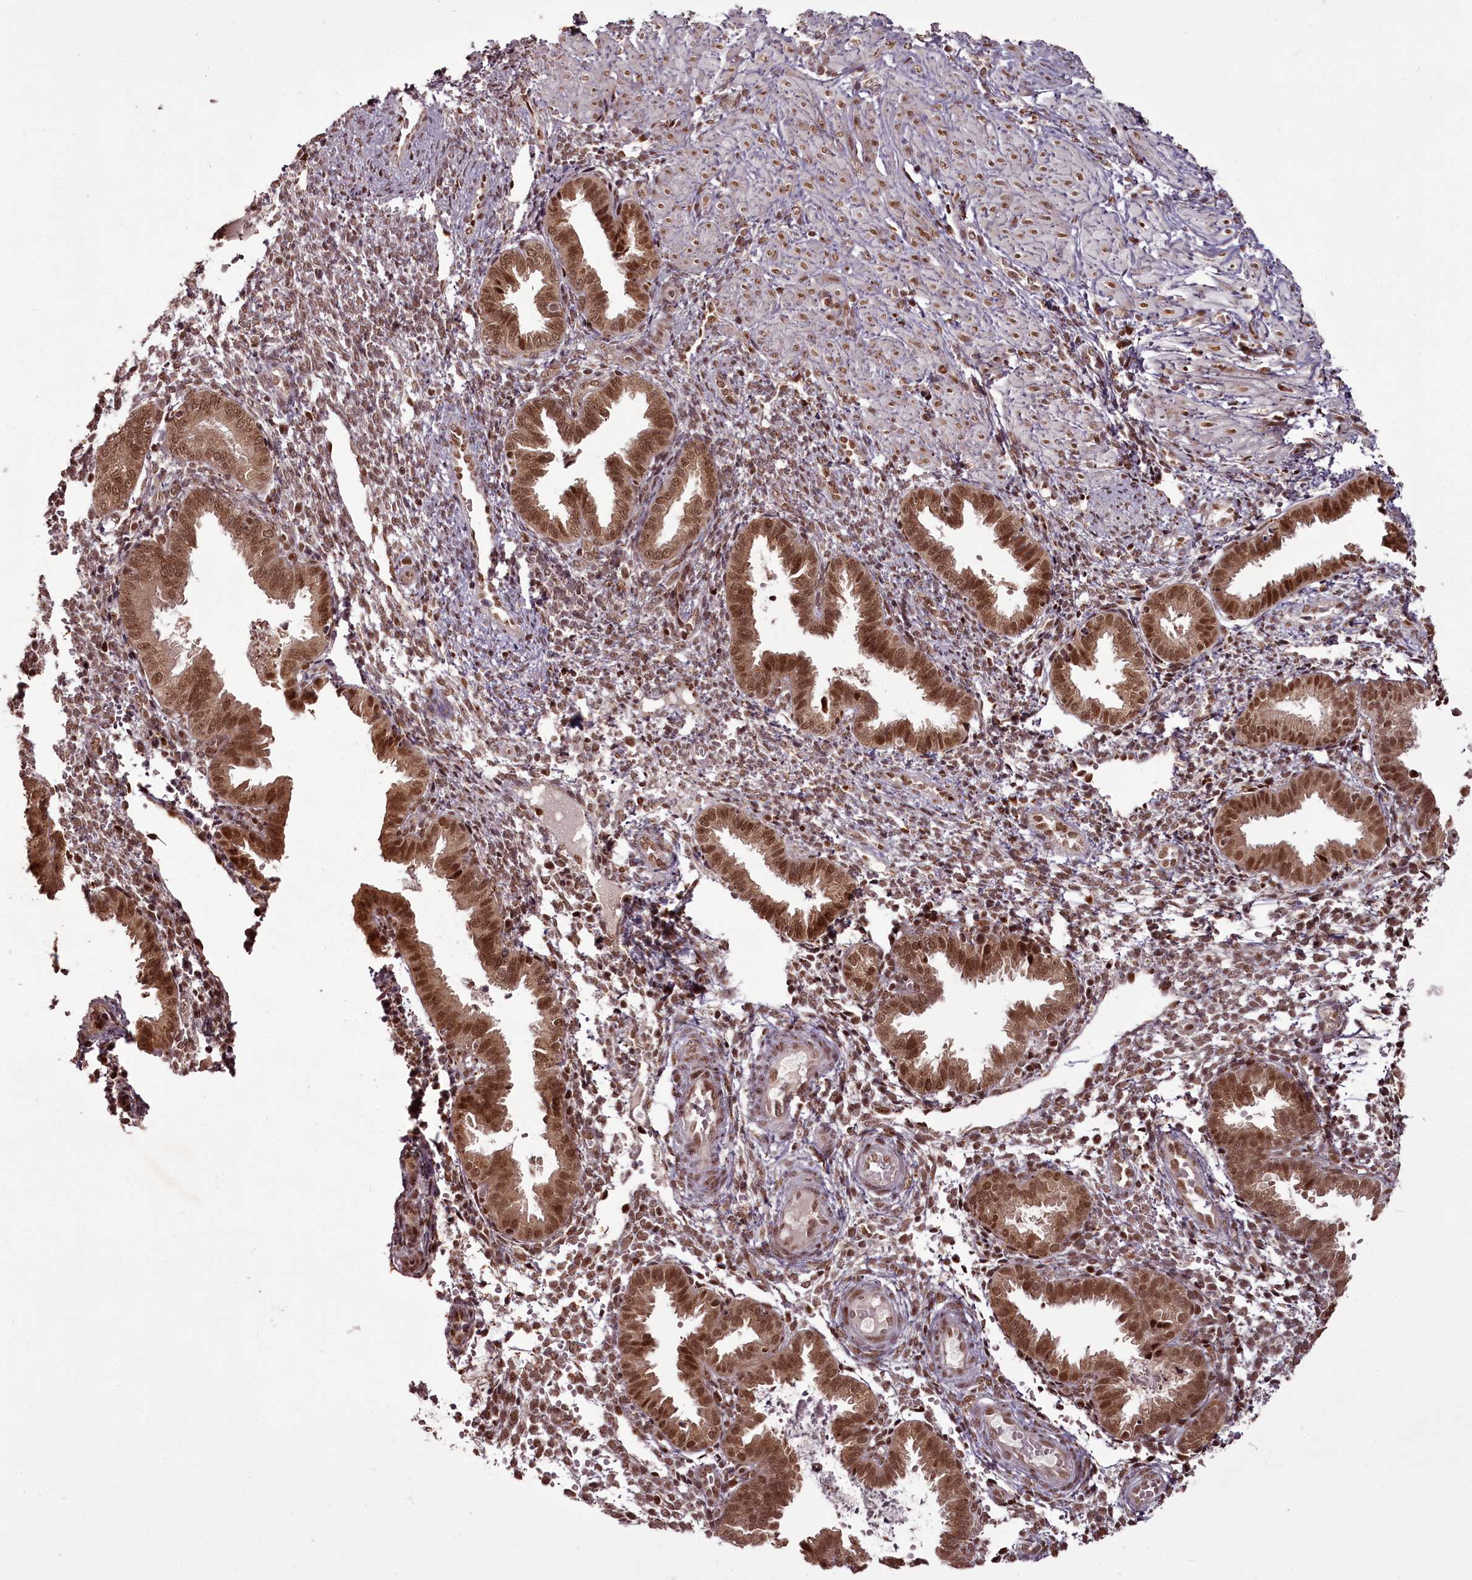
{"staining": {"intensity": "weak", "quantity": ">75%", "location": "nuclear"}, "tissue": "endometrium", "cell_type": "Cells in endometrial stroma", "image_type": "normal", "snomed": [{"axis": "morphology", "description": "Normal tissue, NOS"}, {"axis": "topography", "description": "Endometrium"}], "caption": "Normal endometrium reveals weak nuclear positivity in approximately >75% of cells in endometrial stroma, visualized by immunohistochemistry. (Brightfield microscopy of DAB IHC at high magnification).", "gene": "CEP83", "patient": {"sex": "female", "age": 33}}